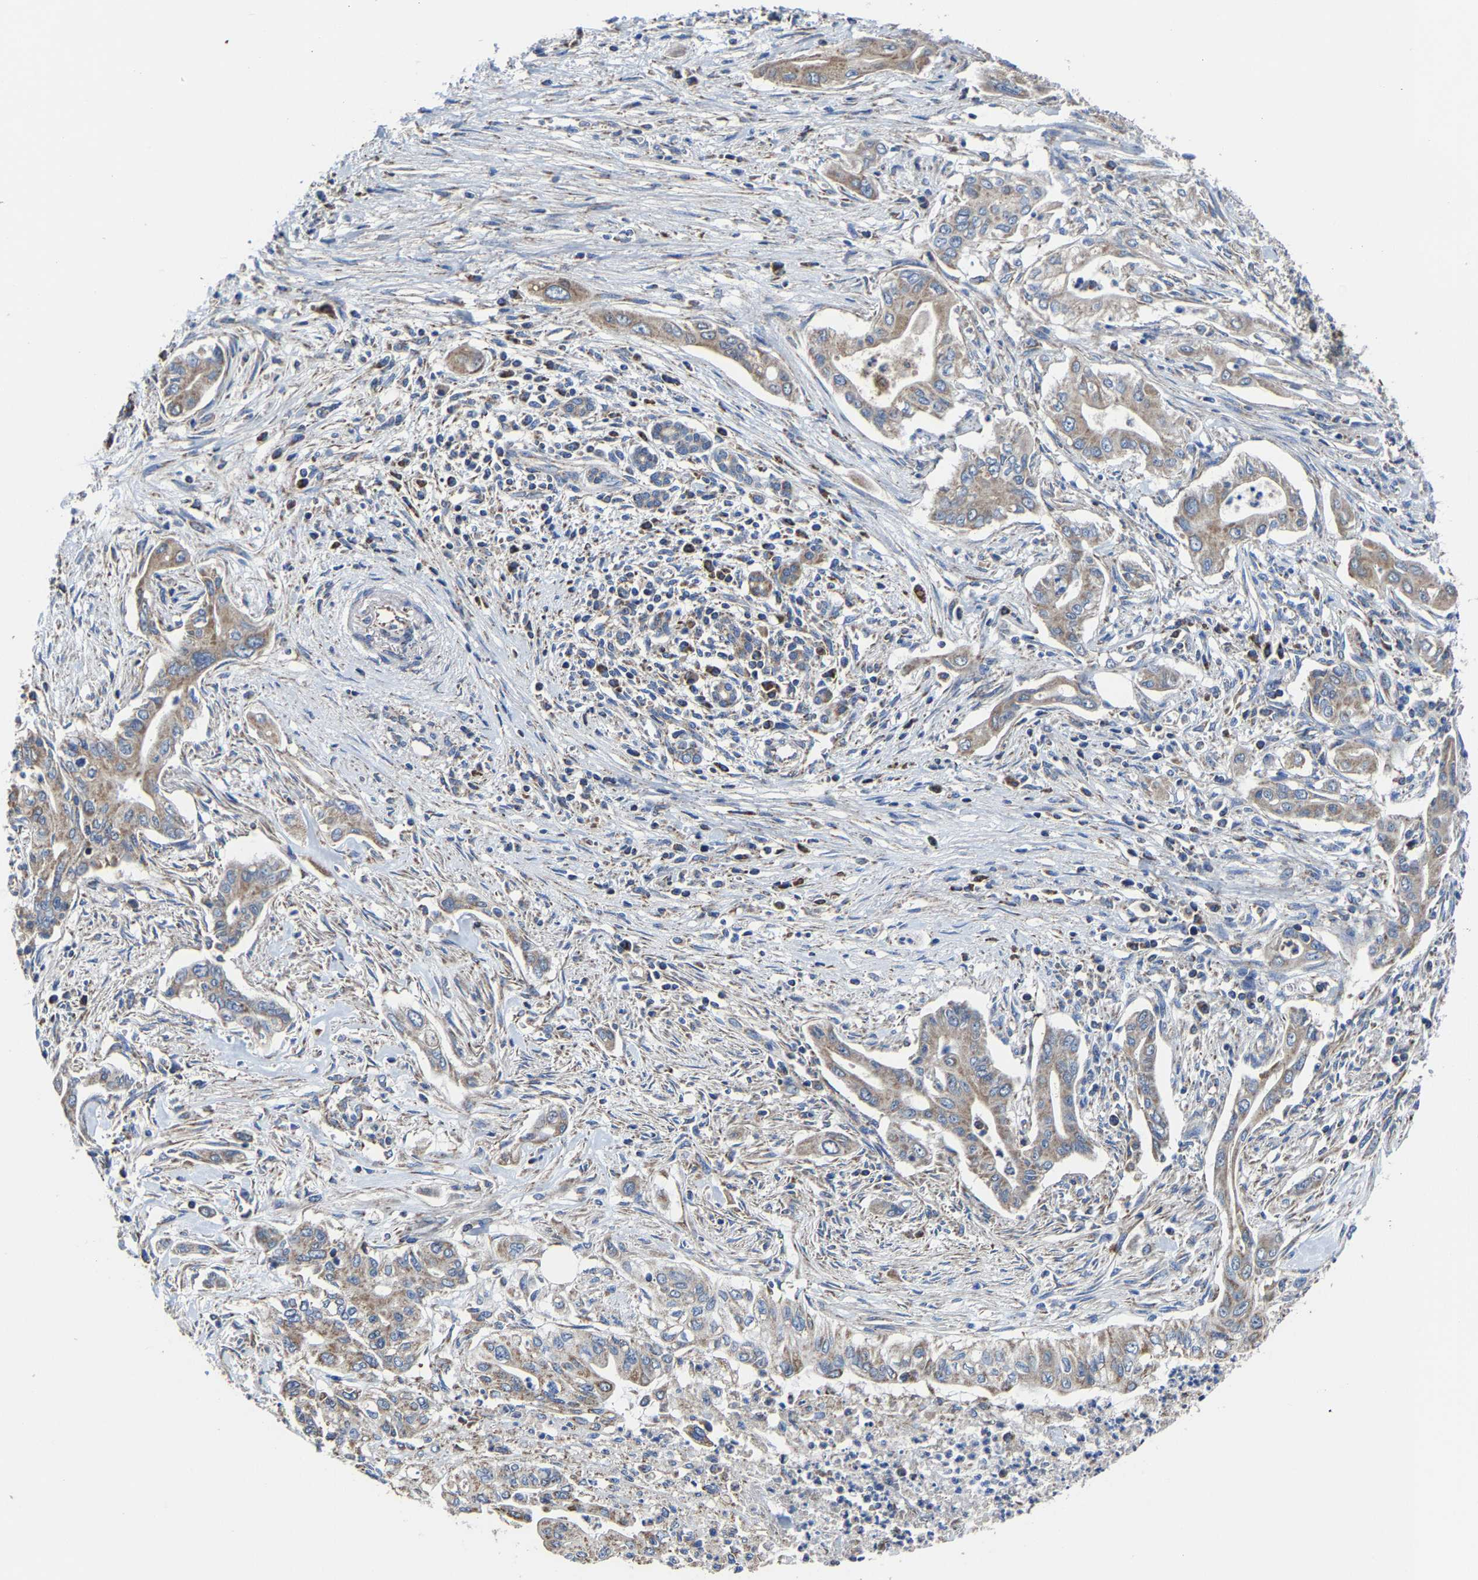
{"staining": {"intensity": "weak", "quantity": ">75%", "location": "cytoplasmic/membranous"}, "tissue": "pancreatic cancer", "cell_type": "Tumor cells", "image_type": "cancer", "snomed": [{"axis": "morphology", "description": "Adenocarcinoma, NOS"}, {"axis": "topography", "description": "Pancreas"}], "caption": "Human adenocarcinoma (pancreatic) stained with a brown dye displays weak cytoplasmic/membranous positive expression in about >75% of tumor cells.", "gene": "ZCCHC7", "patient": {"sex": "male", "age": 58}}